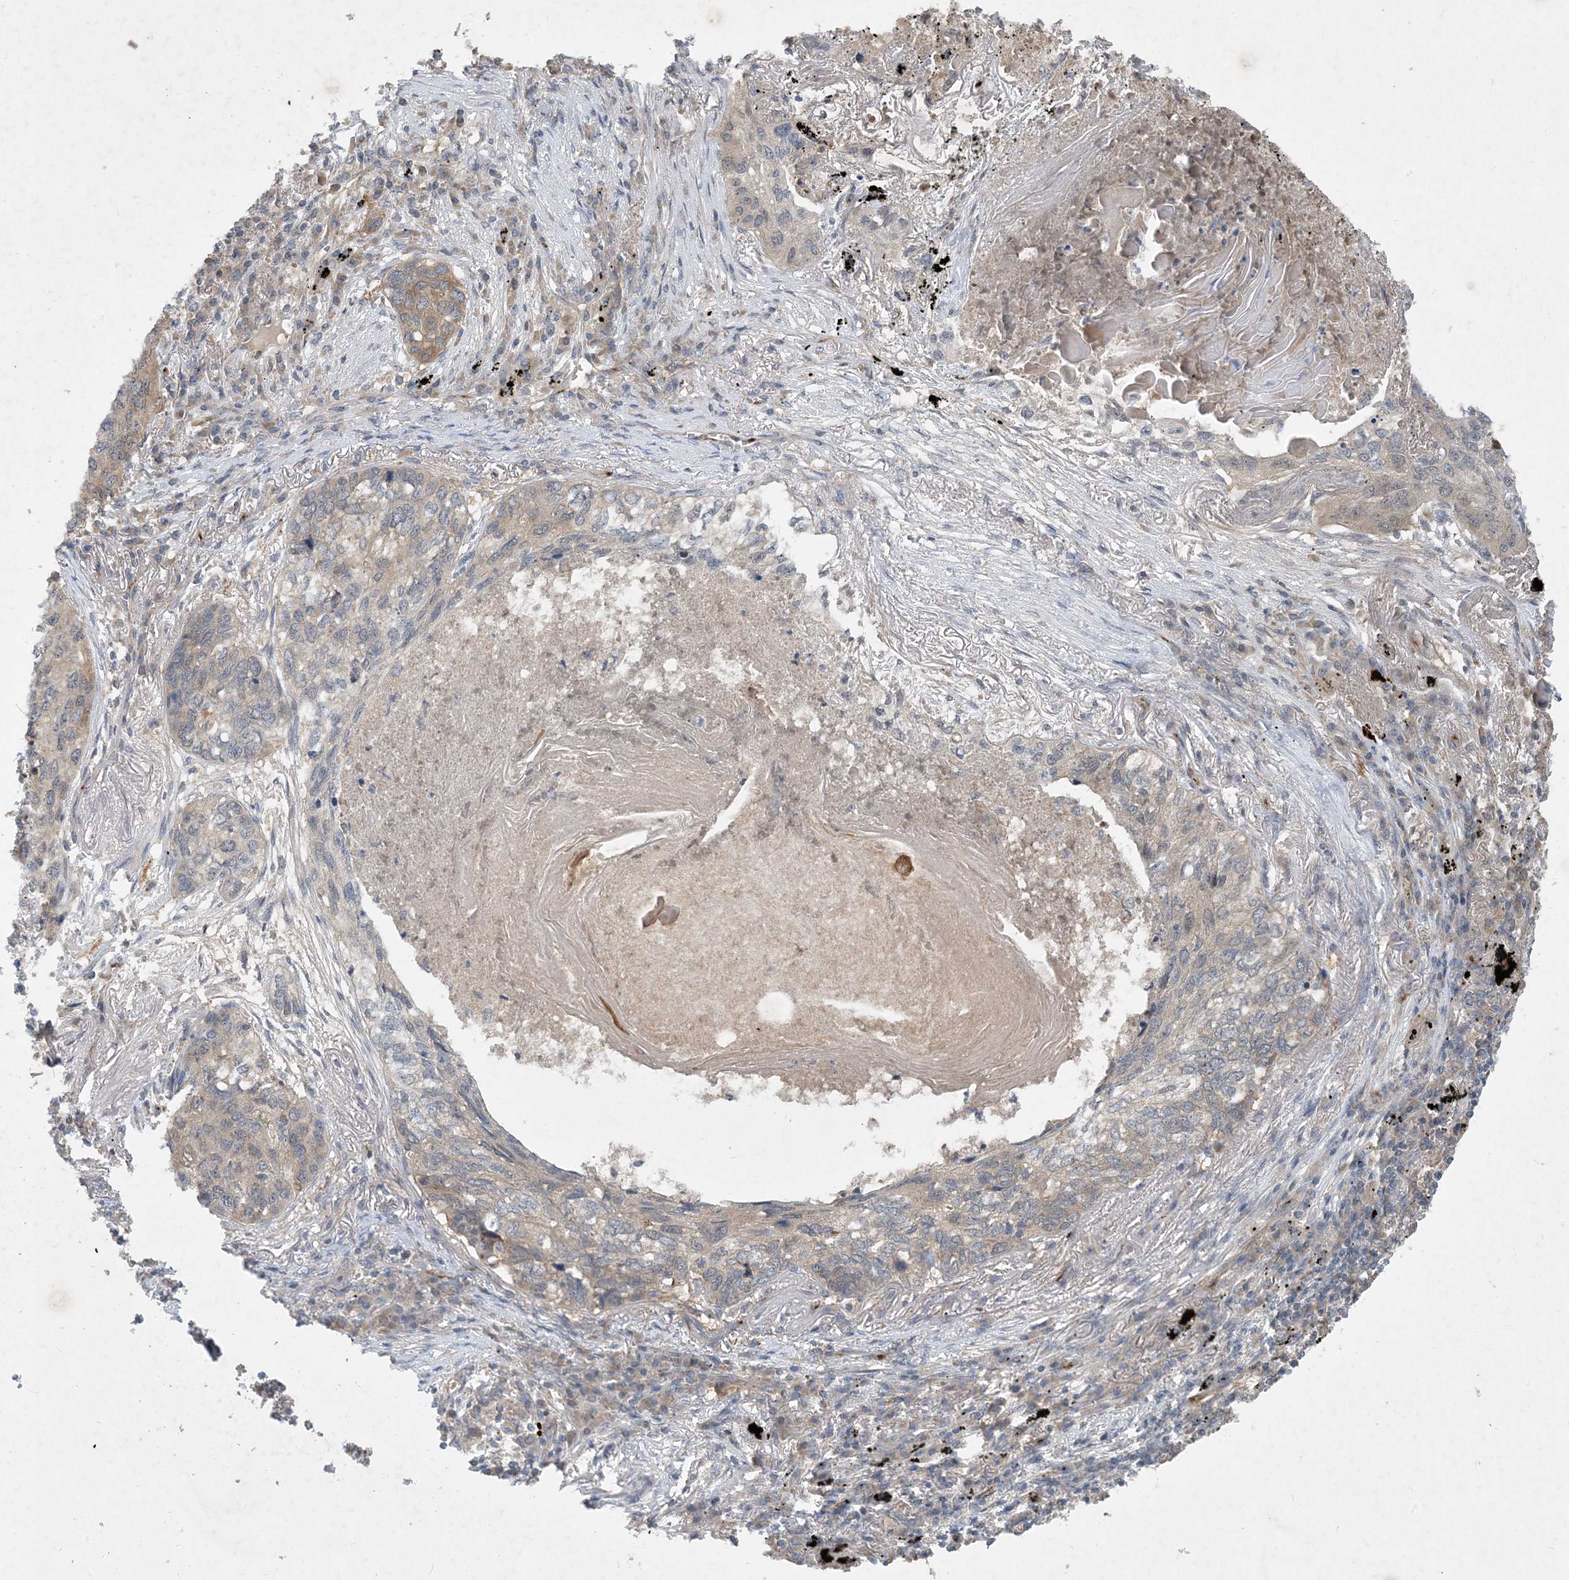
{"staining": {"intensity": "weak", "quantity": "<25%", "location": "cytoplasmic/membranous"}, "tissue": "lung cancer", "cell_type": "Tumor cells", "image_type": "cancer", "snomed": [{"axis": "morphology", "description": "Squamous cell carcinoma, NOS"}, {"axis": "topography", "description": "Lung"}], "caption": "High power microscopy photomicrograph of an immunohistochemistry (IHC) histopathology image of lung squamous cell carcinoma, revealing no significant positivity in tumor cells.", "gene": "TINAG", "patient": {"sex": "female", "age": 63}}